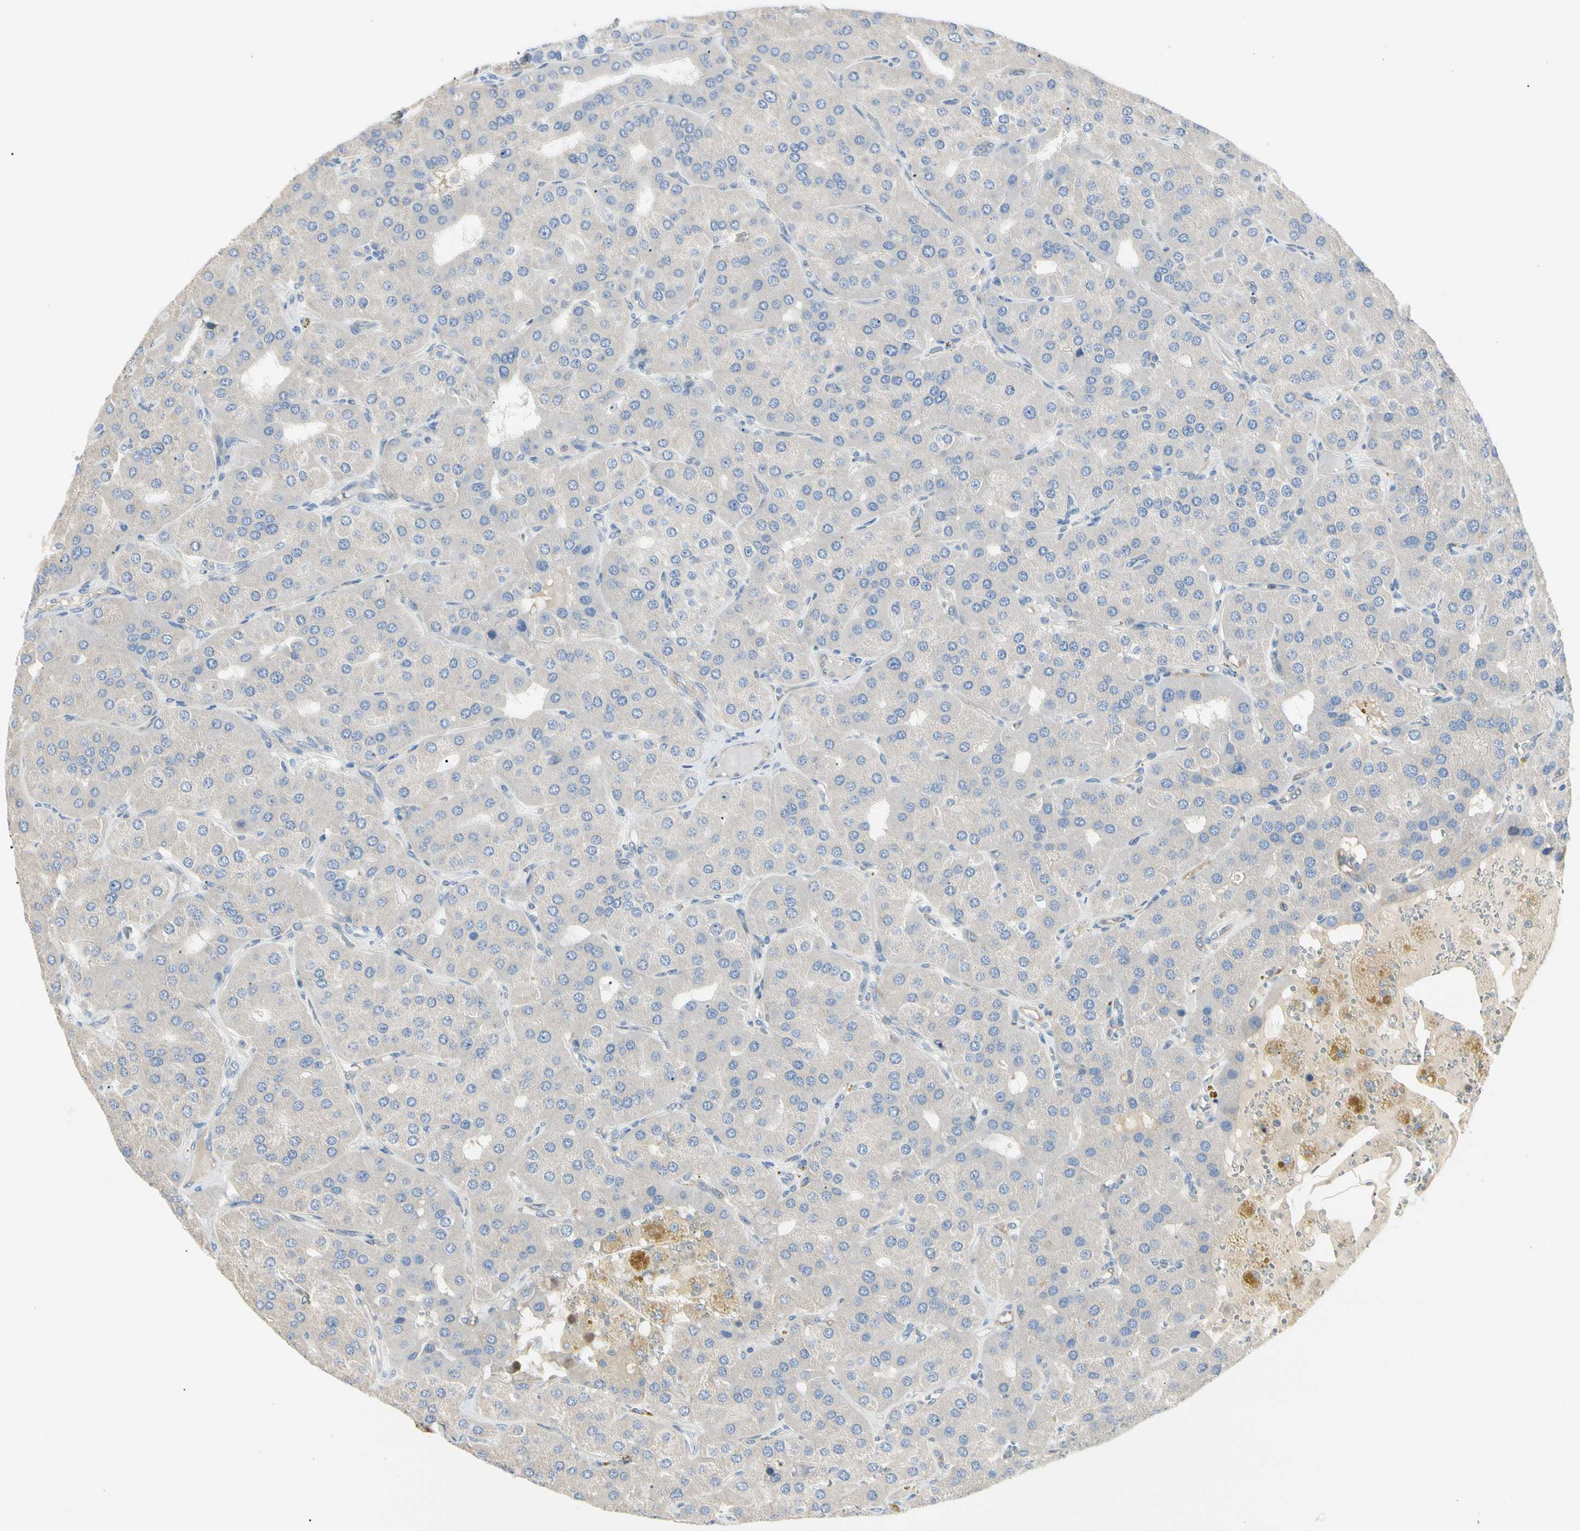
{"staining": {"intensity": "weak", "quantity": "25%-75%", "location": "cytoplasmic/membranous"}, "tissue": "parathyroid gland", "cell_type": "Glandular cells", "image_type": "normal", "snomed": [{"axis": "morphology", "description": "Normal tissue, NOS"}, {"axis": "morphology", "description": "Adenoma, NOS"}, {"axis": "topography", "description": "Parathyroid gland"}], "caption": "Parathyroid gland stained with immunohistochemistry (IHC) reveals weak cytoplasmic/membranous positivity in approximately 25%-75% of glandular cells. (IHC, brightfield microscopy, high magnification).", "gene": "NFKB2", "patient": {"sex": "female", "age": 86}}